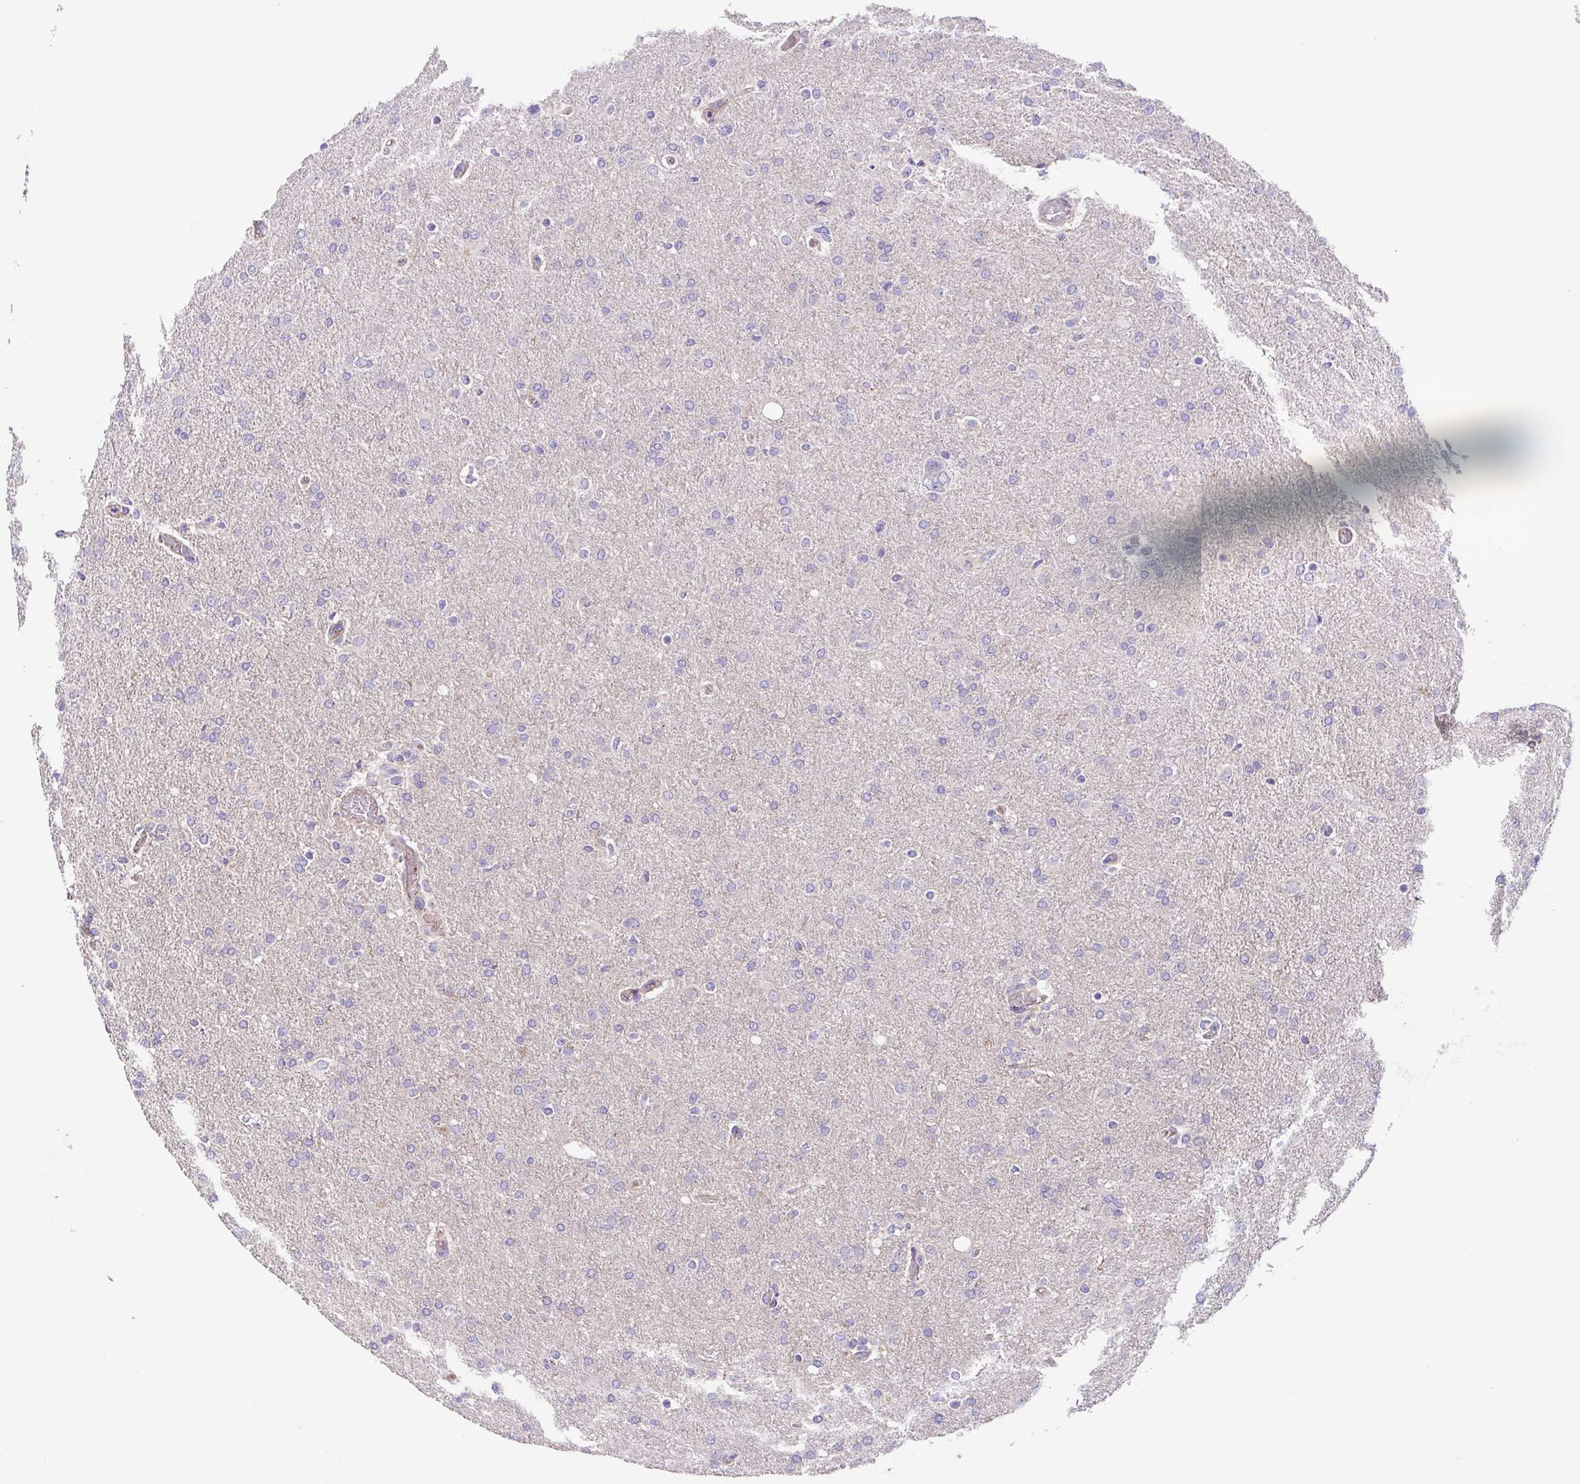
{"staining": {"intensity": "negative", "quantity": "none", "location": "none"}, "tissue": "glioma", "cell_type": "Tumor cells", "image_type": "cancer", "snomed": [{"axis": "morphology", "description": "Glioma, malignant, High grade"}, {"axis": "topography", "description": "Brain"}], "caption": "The immunohistochemistry histopathology image has no significant positivity in tumor cells of high-grade glioma (malignant) tissue.", "gene": "SLC13A1", "patient": {"sex": "male", "age": 68}}